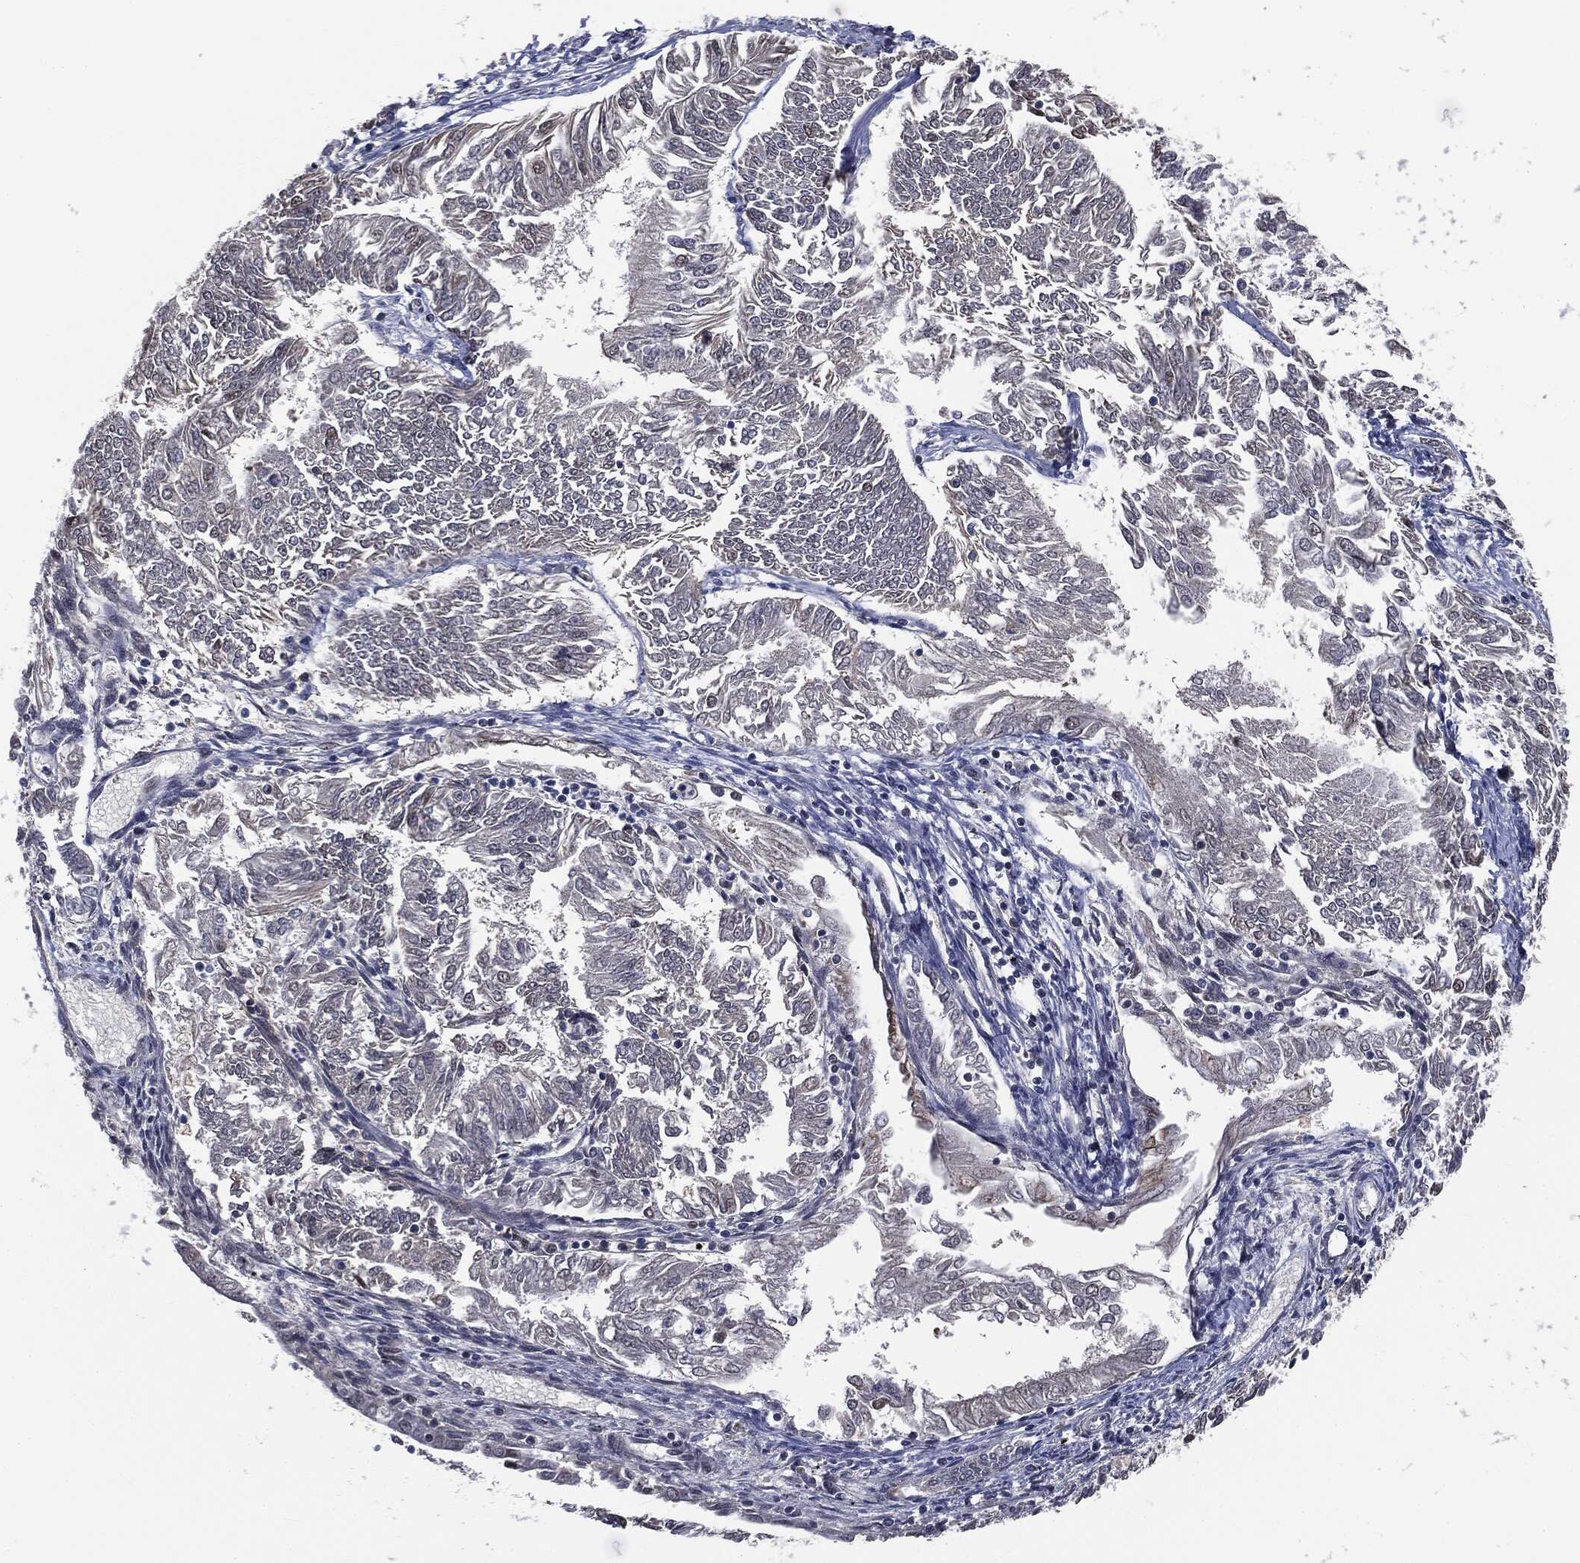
{"staining": {"intensity": "negative", "quantity": "none", "location": "none"}, "tissue": "endometrial cancer", "cell_type": "Tumor cells", "image_type": "cancer", "snomed": [{"axis": "morphology", "description": "Adenocarcinoma, NOS"}, {"axis": "topography", "description": "Endometrium"}], "caption": "Photomicrograph shows no significant protein staining in tumor cells of endometrial cancer (adenocarcinoma). The staining was performed using DAB to visualize the protein expression in brown, while the nuclei were stained in blue with hematoxylin (Magnification: 20x).", "gene": "SHLD2", "patient": {"sex": "female", "age": 58}}